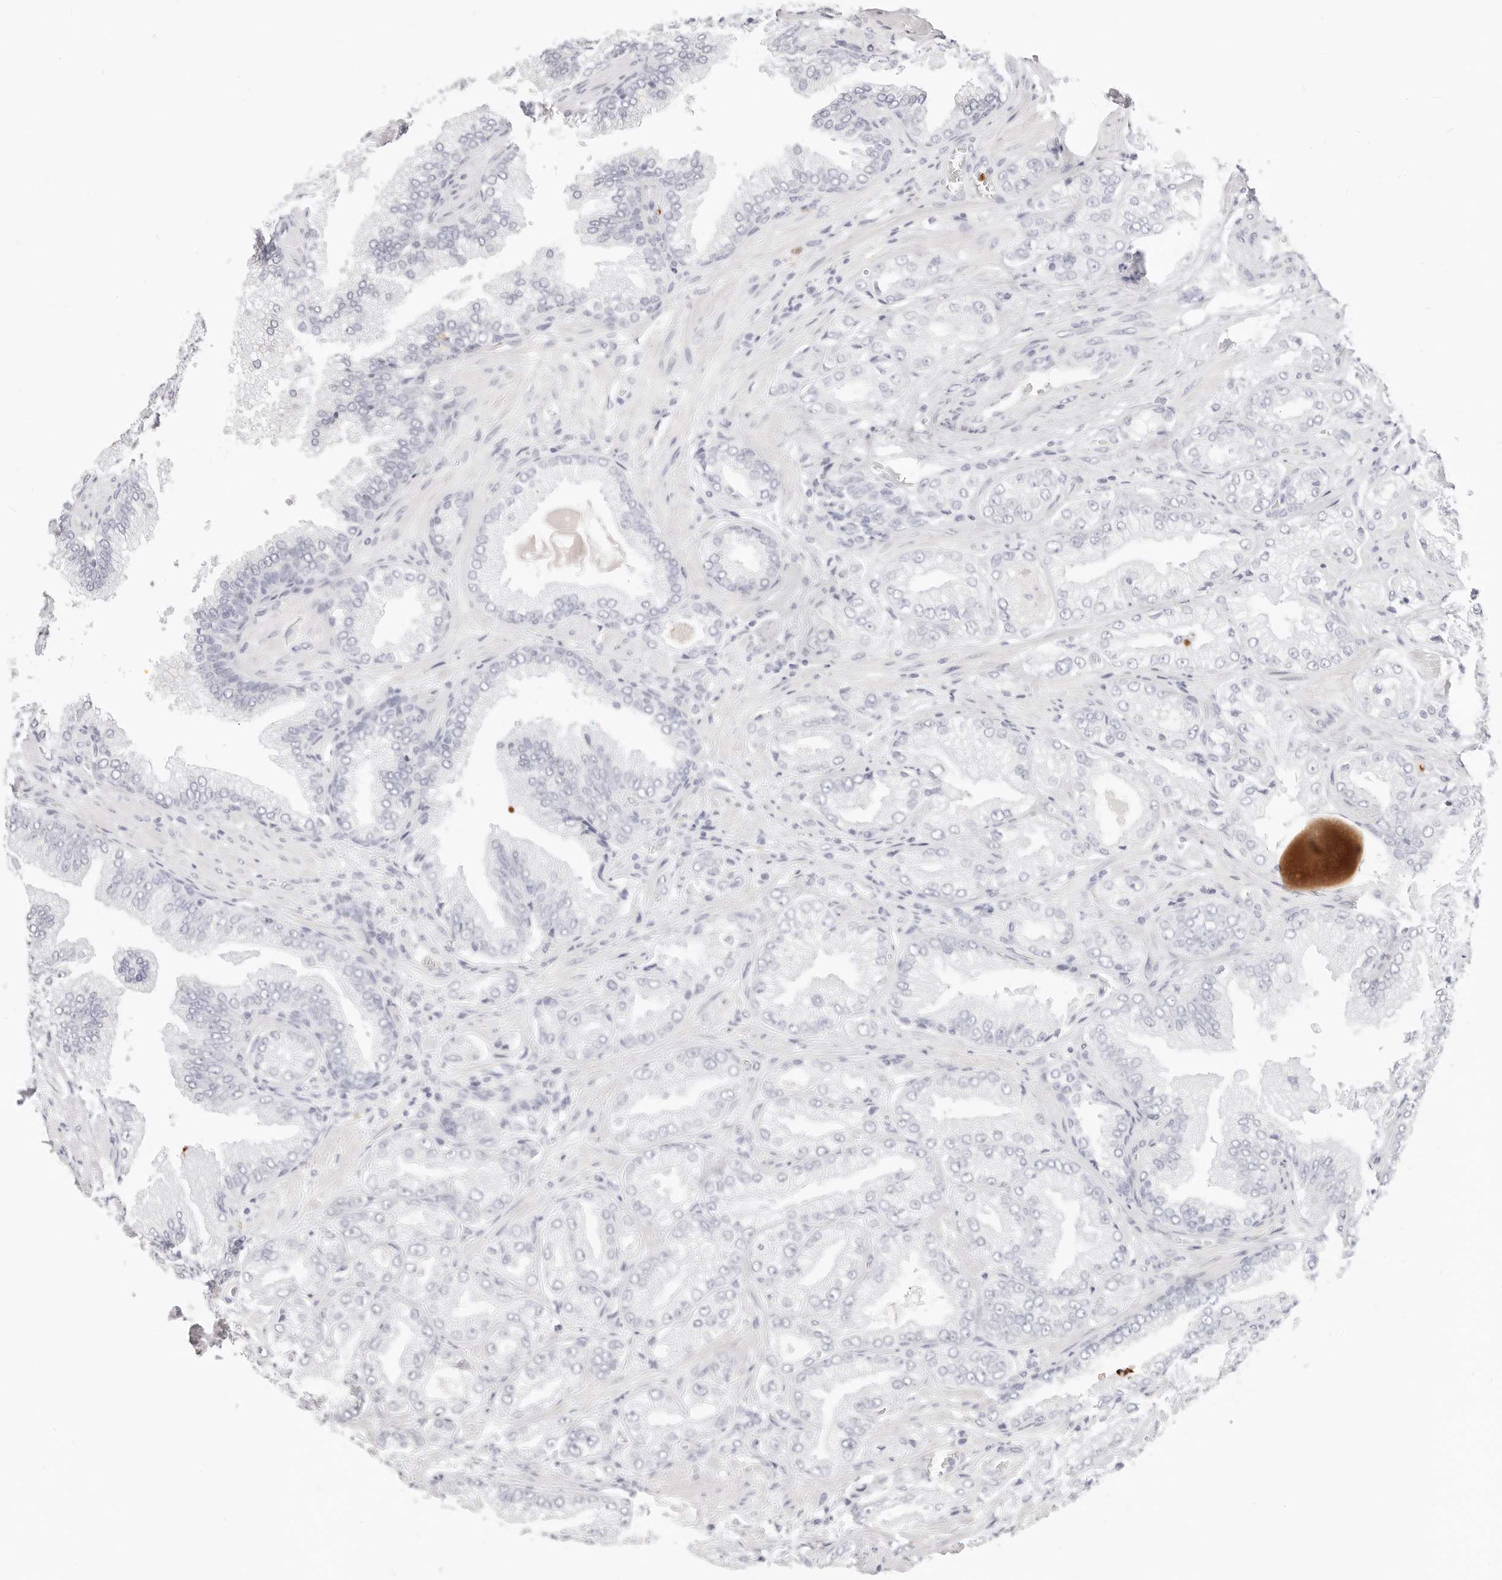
{"staining": {"intensity": "negative", "quantity": "none", "location": "none"}, "tissue": "prostate cancer", "cell_type": "Tumor cells", "image_type": "cancer", "snomed": [{"axis": "morphology", "description": "Adenocarcinoma, Low grade"}, {"axis": "topography", "description": "Prostate"}], "caption": "Photomicrograph shows no protein positivity in tumor cells of prostate cancer tissue.", "gene": "CAMP", "patient": {"sex": "male", "age": 62}}